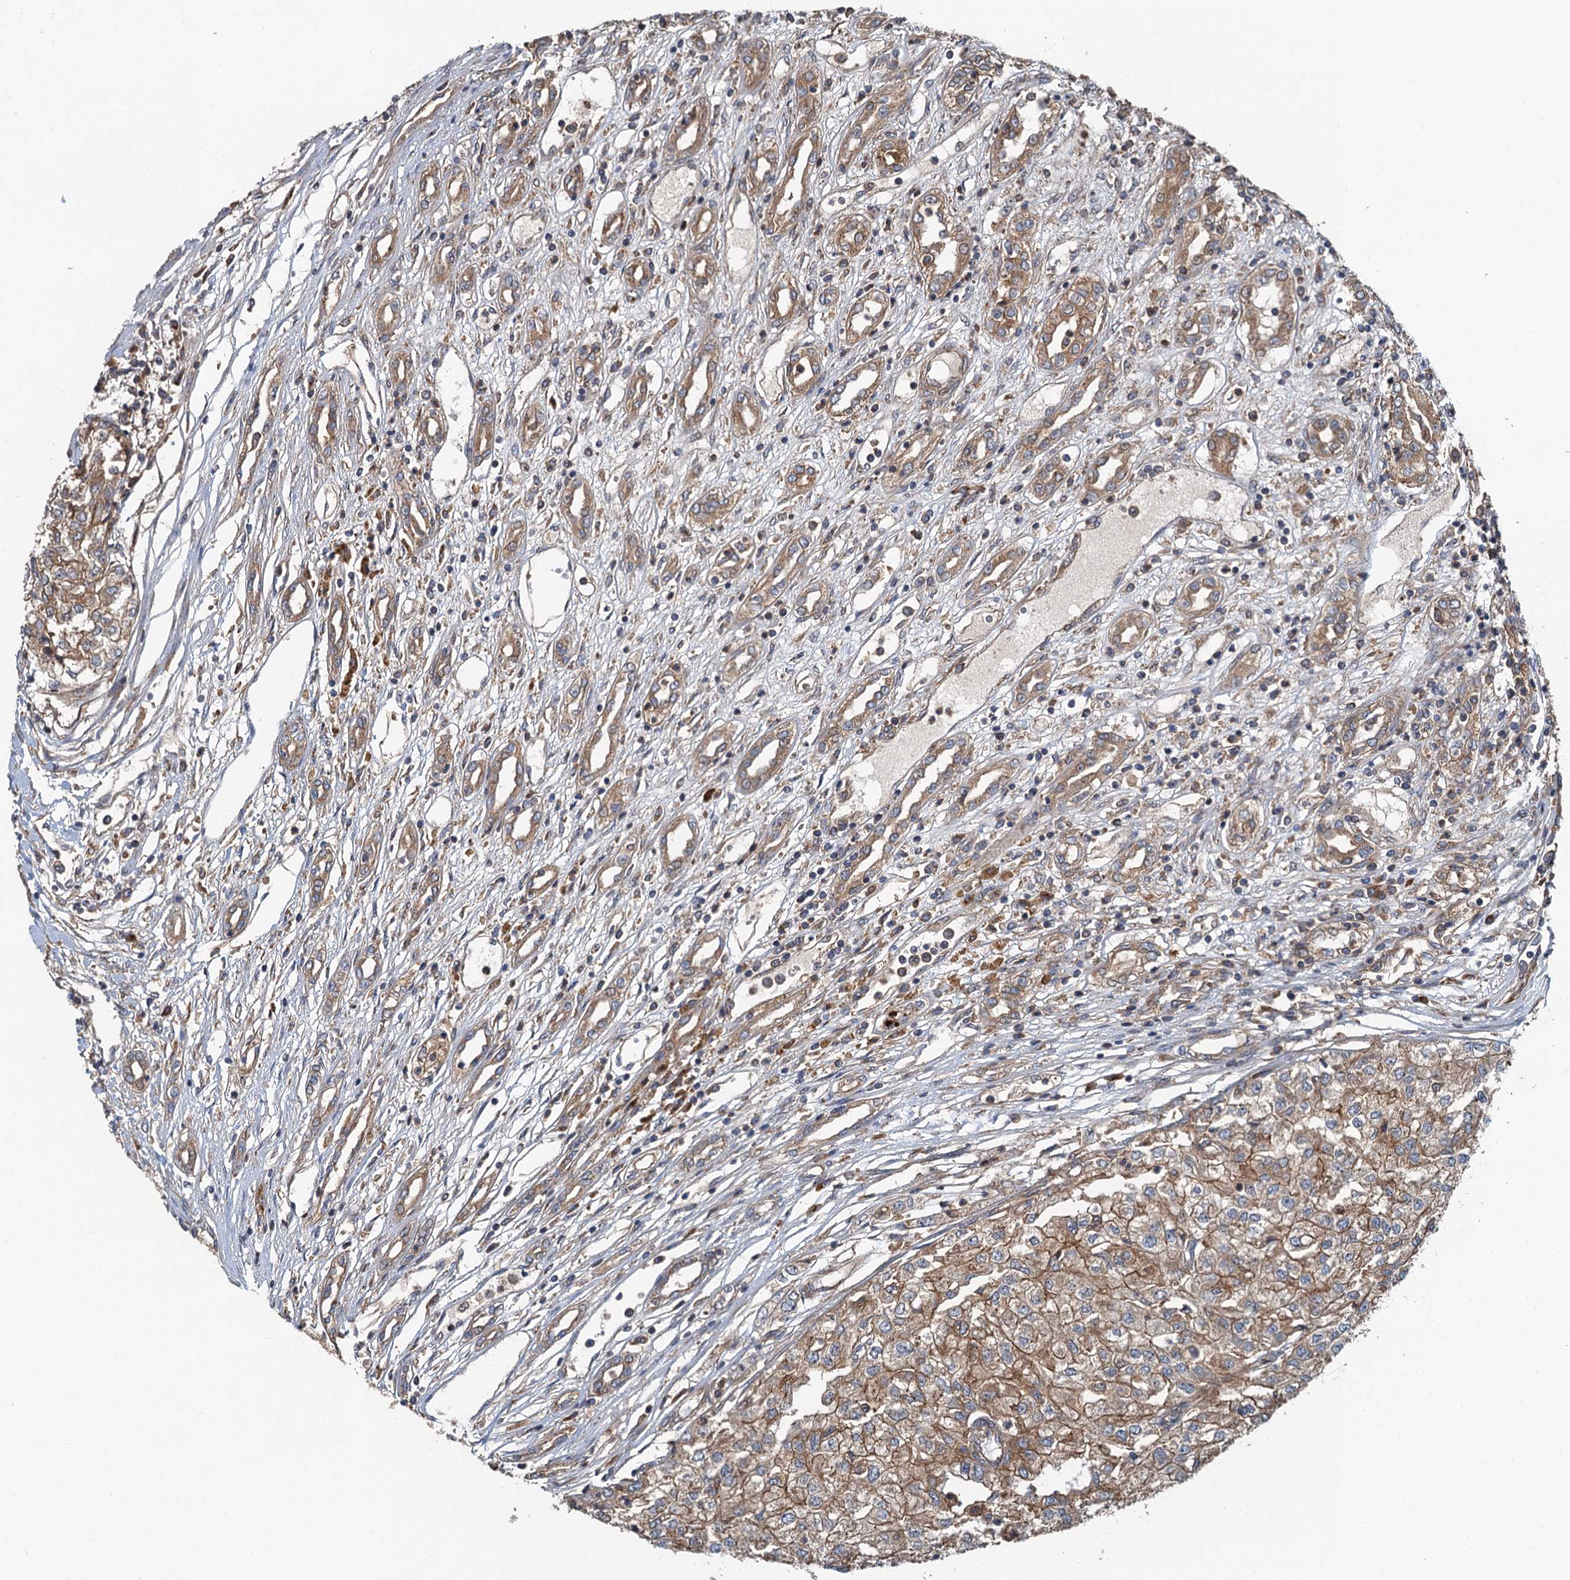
{"staining": {"intensity": "moderate", "quantity": ">75%", "location": "cytoplasmic/membranous"}, "tissue": "renal cancer", "cell_type": "Tumor cells", "image_type": "cancer", "snomed": [{"axis": "morphology", "description": "Adenocarcinoma, NOS"}, {"axis": "topography", "description": "Kidney"}], "caption": "Human adenocarcinoma (renal) stained with a protein marker displays moderate staining in tumor cells.", "gene": "COG3", "patient": {"sex": "female", "age": 54}}